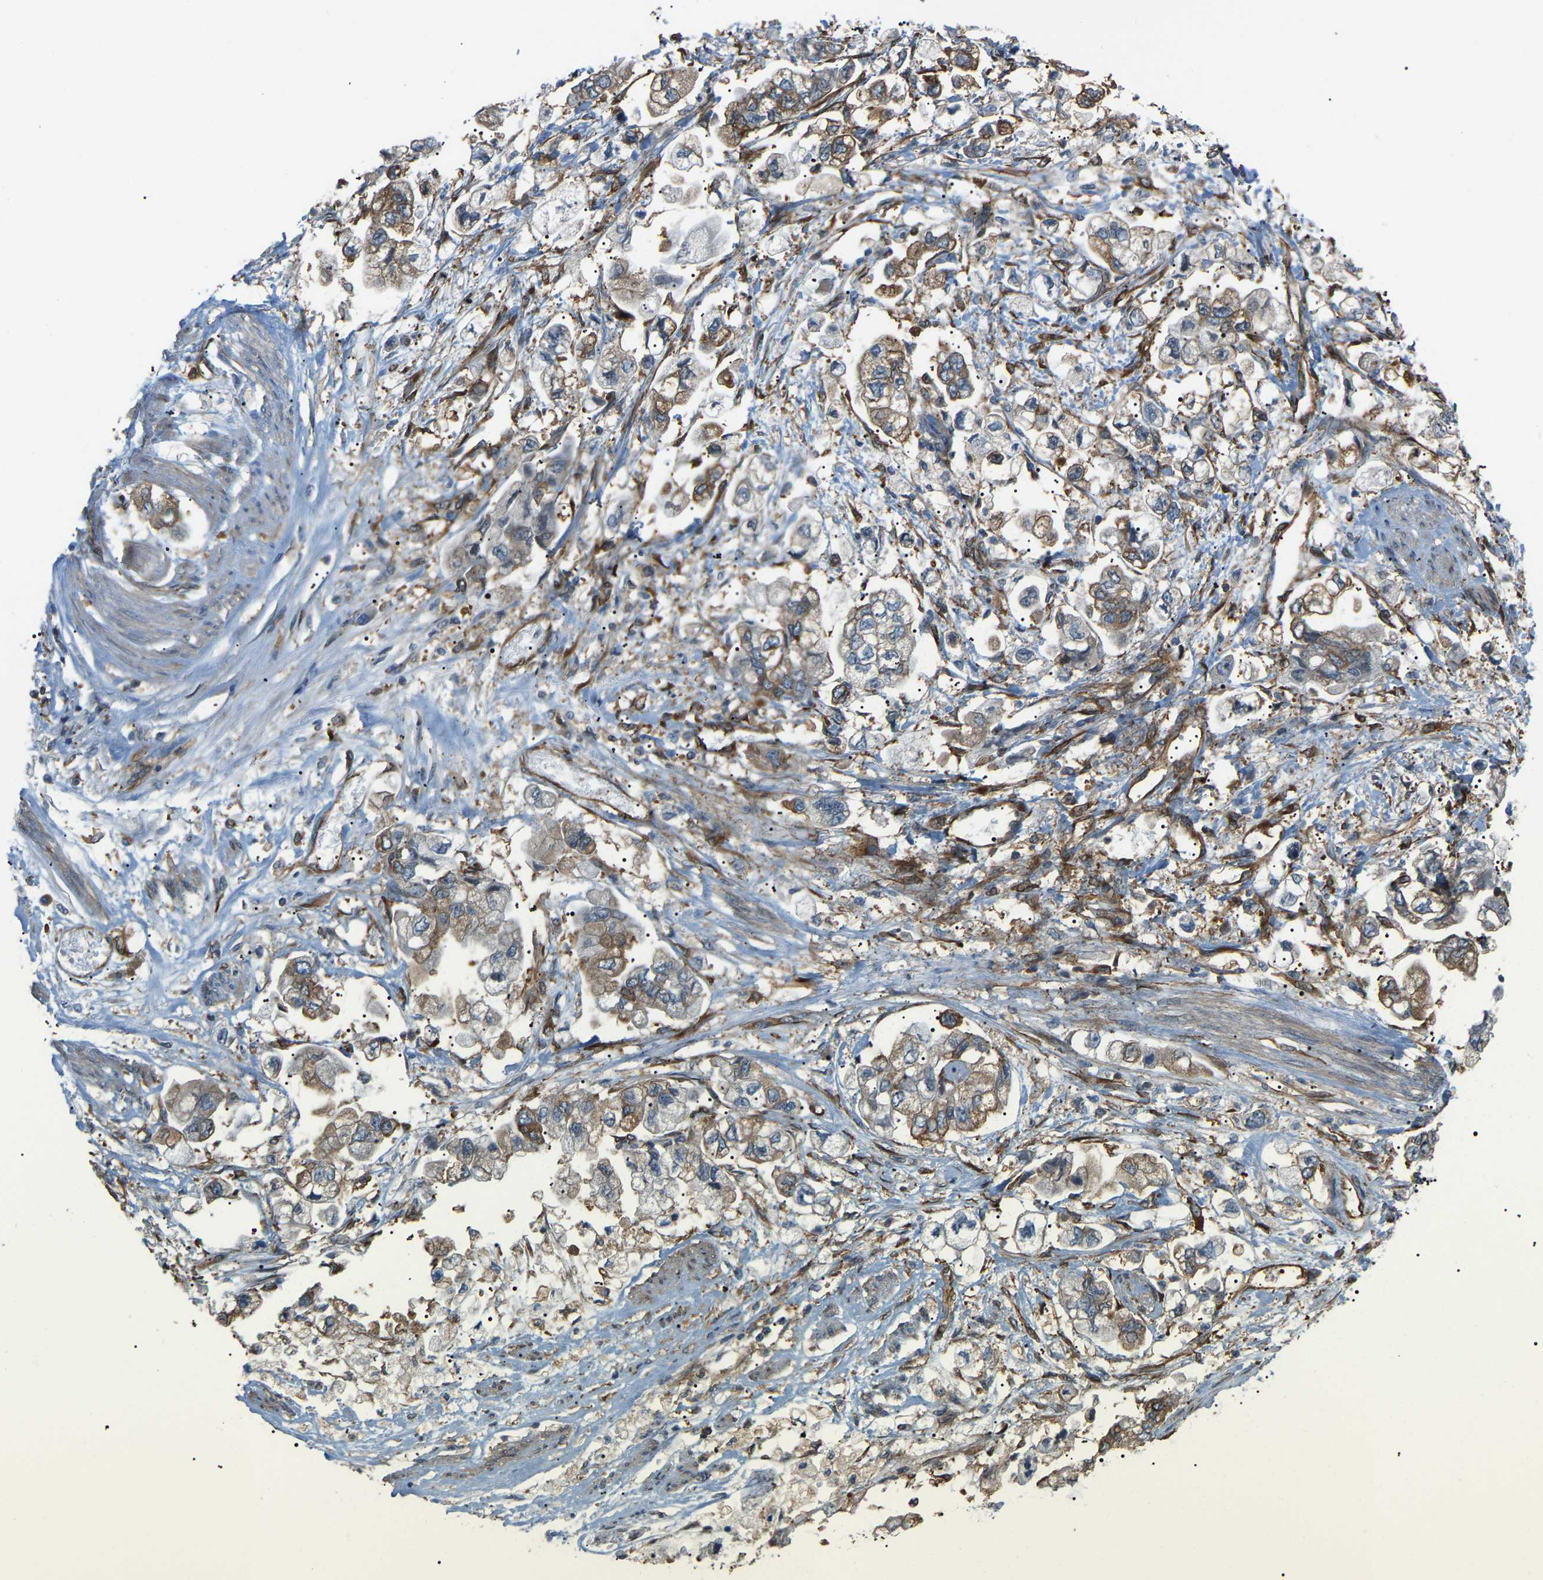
{"staining": {"intensity": "moderate", "quantity": "25%-75%", "location": "cytoplasmic/membranous"}, "tissue": "stomach cancer", "cell_type": "Tumor cells", "image_type": "cancer", "snomed": [{"axis": "morphology", "description": "Normal tissue, NOS"}, {"axis": "morphology", "description": "Adenocarcinoma, NOS"}, {"axis": "topography", "description": "Stomach"}], "caption": "Immunohistochemical staining of adenocarcinoma (stomach) displays medium levels of moderate cytoplasmic/membranous expression in about 25%-75% of tumor cells. The staining is performed using DAB (3,3'-diaminobenzidine) brown chromogen to label protein expression. The nuclei are counter-stained blue using hematoxylin.", "gene": "PICALM", "patient": {"sex": "male", "age": 62}}